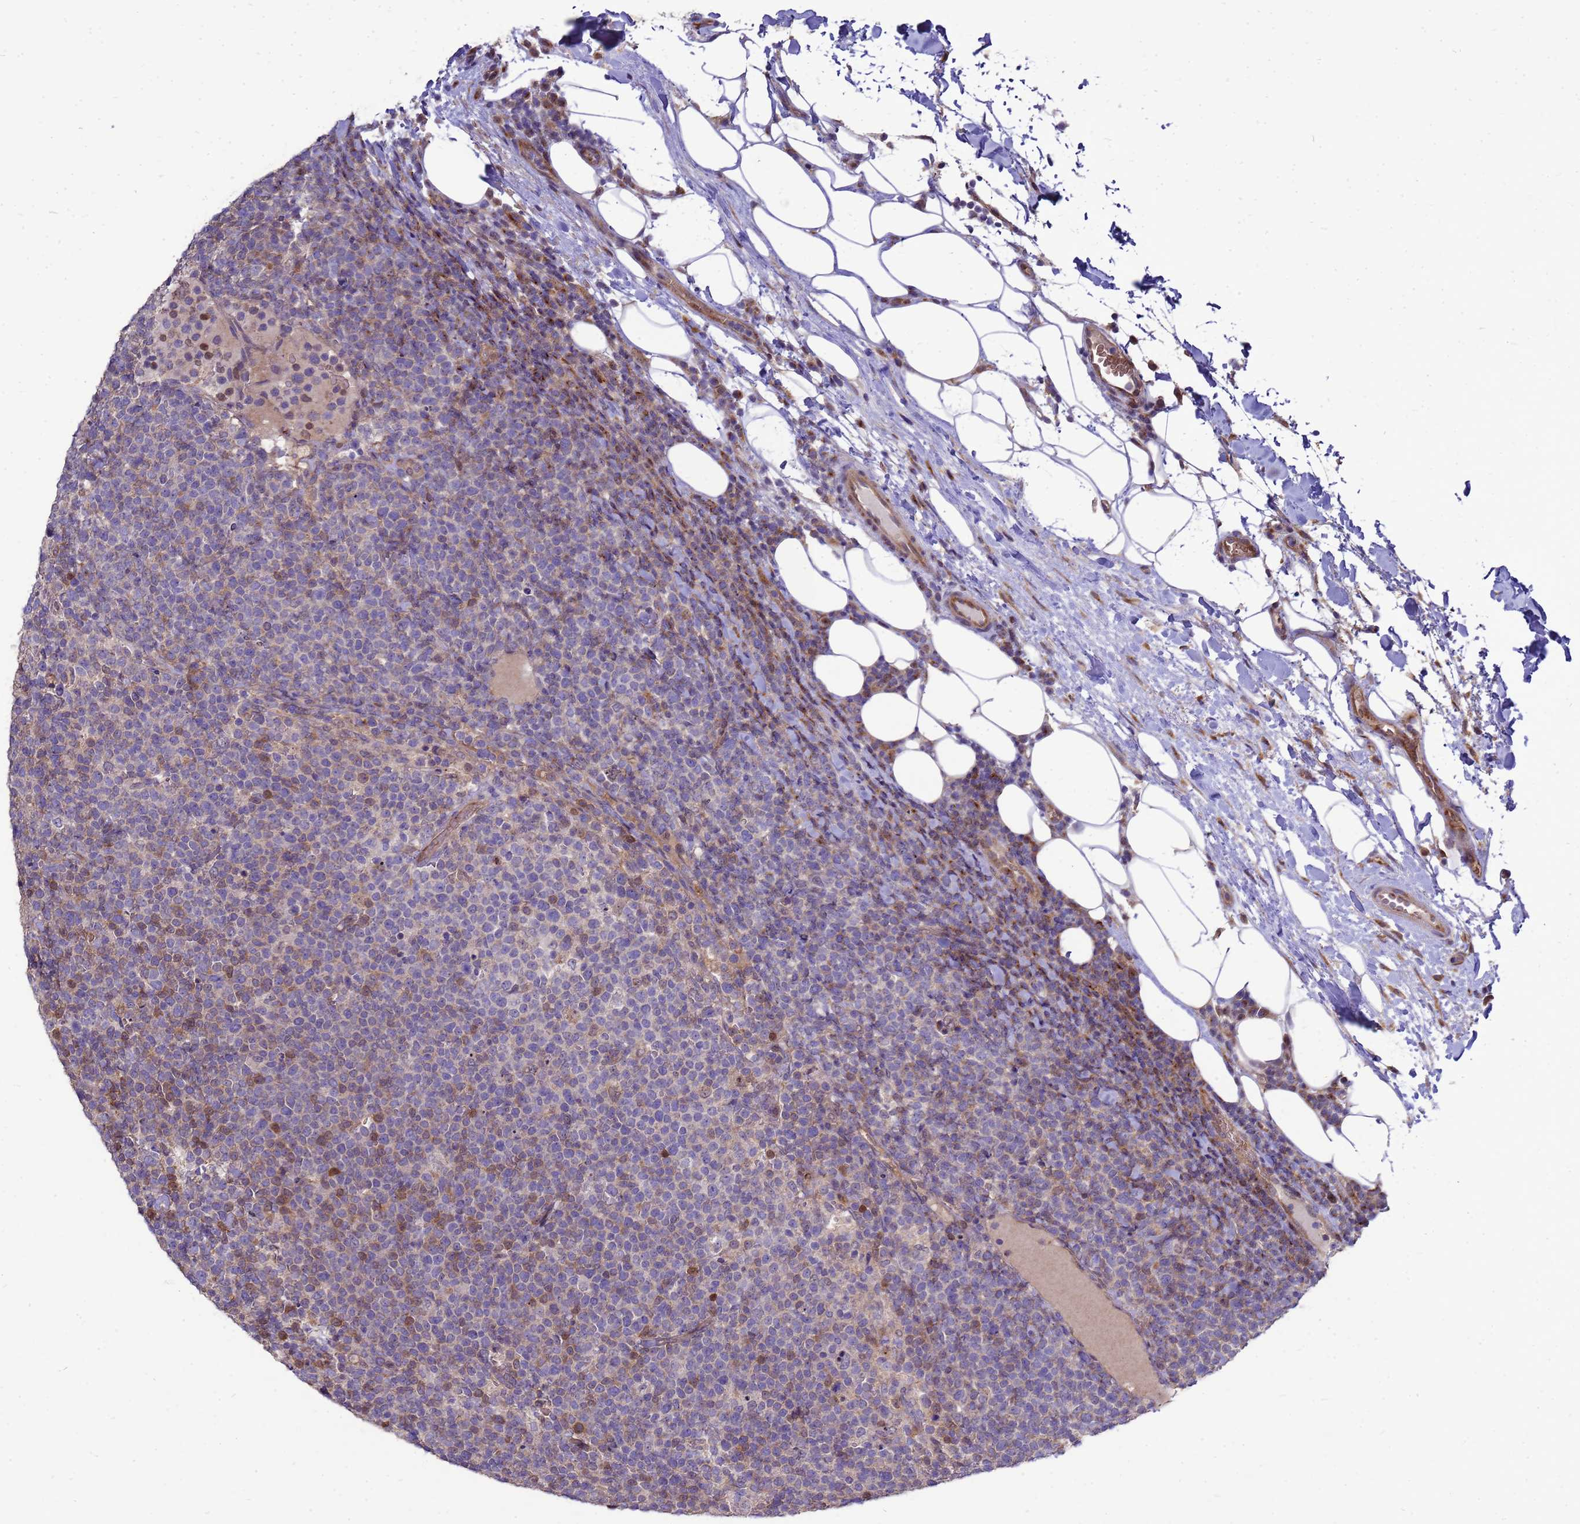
{"staining": {"intensity": "strong", "quantity": "<25%", "location": "cytoplasmic/membranous,nuclear"}, "tissue": "lymphoma", "cell_type": "Tumor cells", "image_type": "cancer", "snomed": [{"axis": "morphology", "description": "Malignant lymphoma, non-Hodgkin's type, High grade"}, {"axis": "topography", "description": "Lymph node"}], "caption": "Protein staining displays strong cytoplasmic/membranous and nuclear staining in about <25% of tumor cells in malignant lymphoma, non-Hodgkin's type (high-grade).", "gene": "EIF4EBP3", "patient": {"sex": "male", "age": 61}}